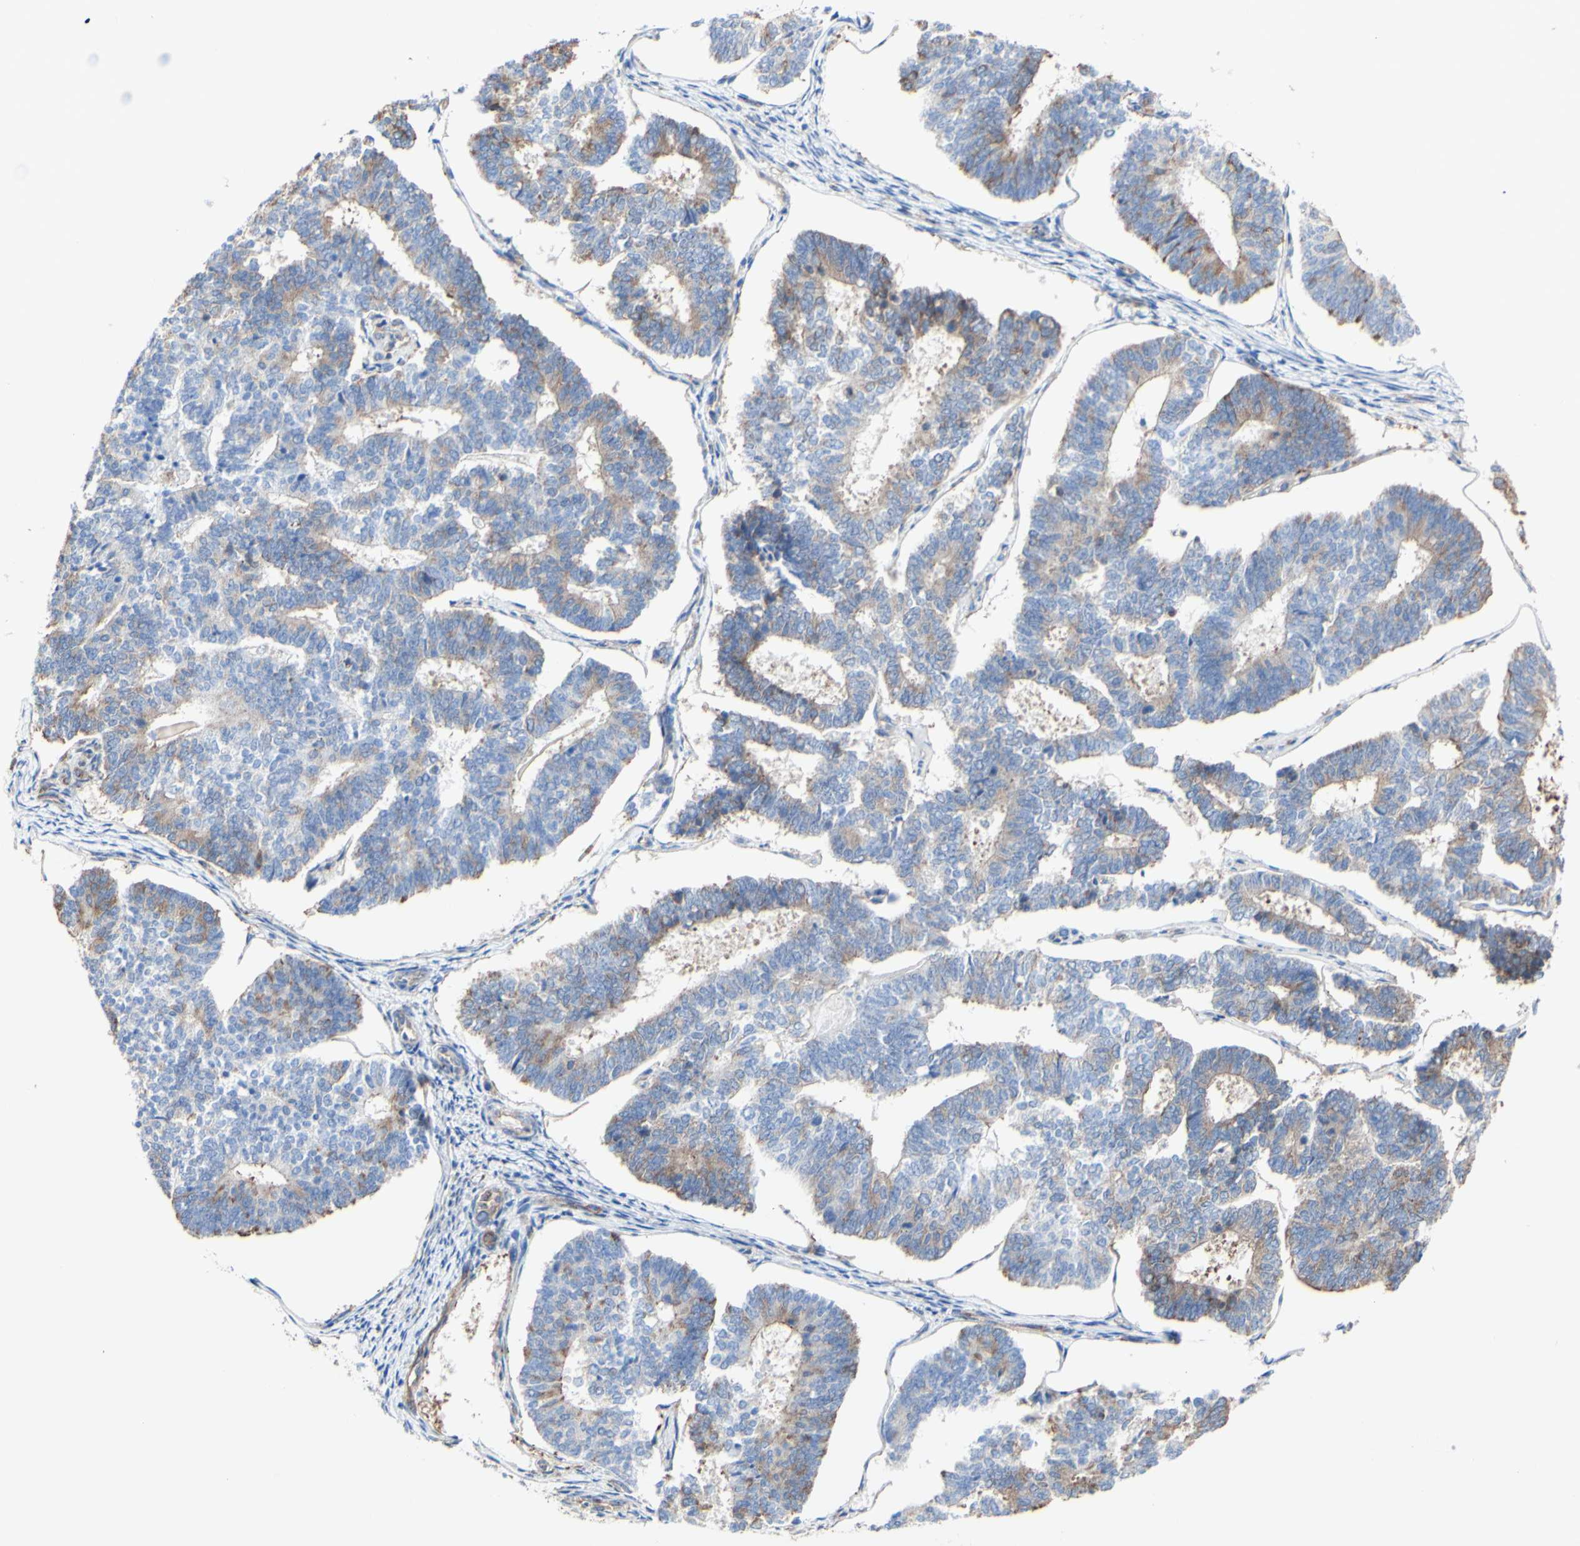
{"staining": {"intensity": "moderate", "quantity": "25%-75%", "location": "cytoplasmic/membranous"}, "tissue": "endometrial cancer", "cell_type": "Tumor cells", "image_type": "cancer", "snomed": [{"axis": "morphology", "description": "Adenocarcinoma, NOS"}, {"axis": "topography", "description": "Endometrium"}], "caption": "Immunohistochemistry staining of endometrial adenocarcinoma, which reveals medium levels of moderate cytoplasmic/membranous expression in about 25%-75% of tumor cells indicating moderate cytoplasmic/membranous protein positivity. The staining was performed using DAB (3,3'-diaminobenzidine) (brown) for protein detection and nuclei were counterstained in hematoxylin (blue).", "gene": "LRIG3", "patient": {"sex": "female", "age": 70}}